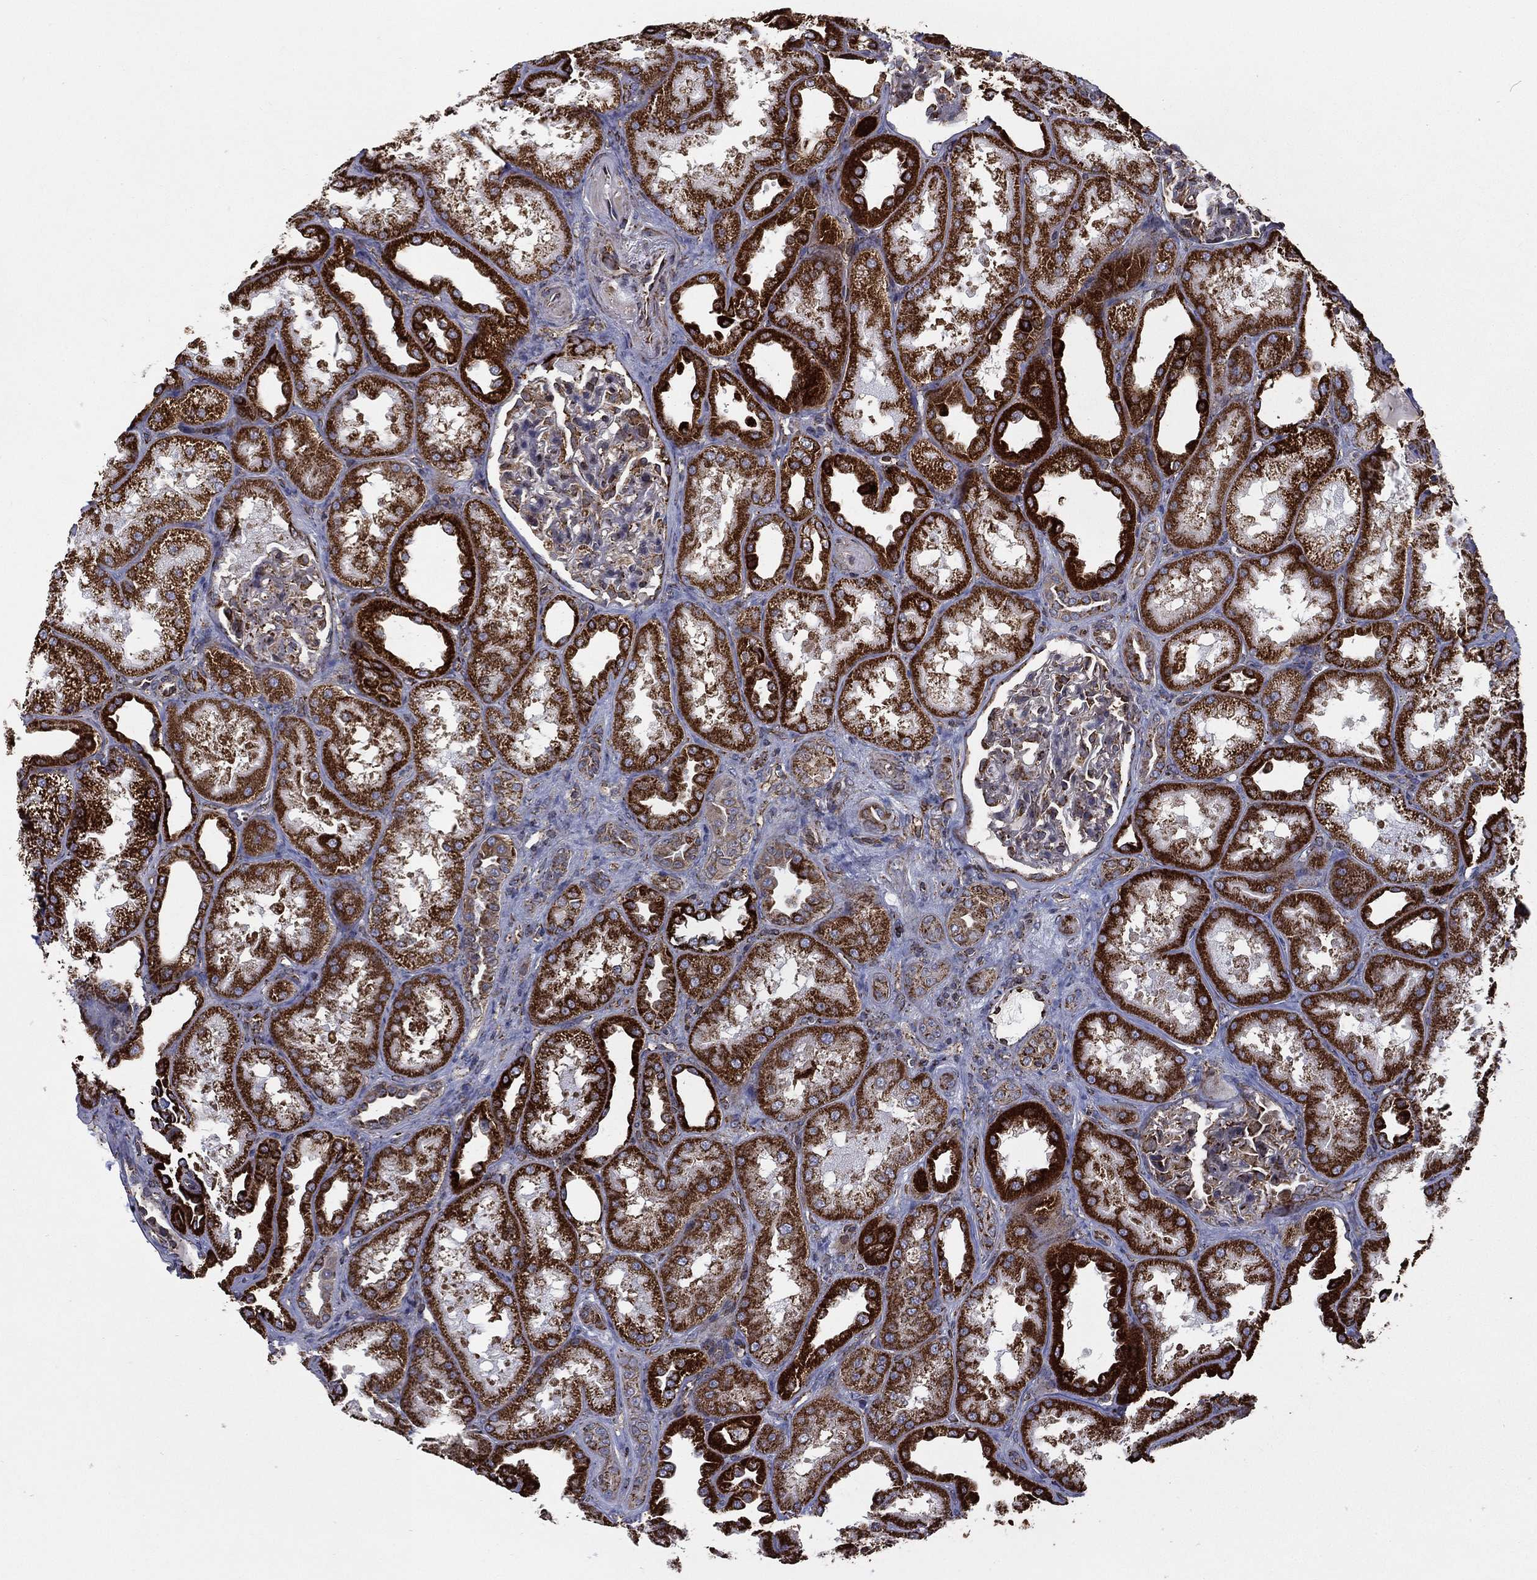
{"staining": {"intensity": "weak", "quantity": "25%-75%", "location": "cytoplasmic/membranous"}, "tissue": "kidney", "cell_type": "Cells in glomeruli", "image_type": "normal", "snomed": [{"axis": "morphology", "description": "Normal tissue, NOS"}, {"axis": "topography", "description": "Kidney"}], "caption": "Immunohistochemistry (IHC) (DAB (3,3'-diaminobenzidine)) staining of benign kidney shows weak cytoplasmic/membranous protein expression in approximately 25%-75% of cells in glomeruli. (Stains: DAB (3,3'-diaminobenzidine) in brown, nuclei in blue, Microscopy: brightfield microscopy at high magnification).", "gene": "MT", "patient": {"sex": "male", "age": 61}}